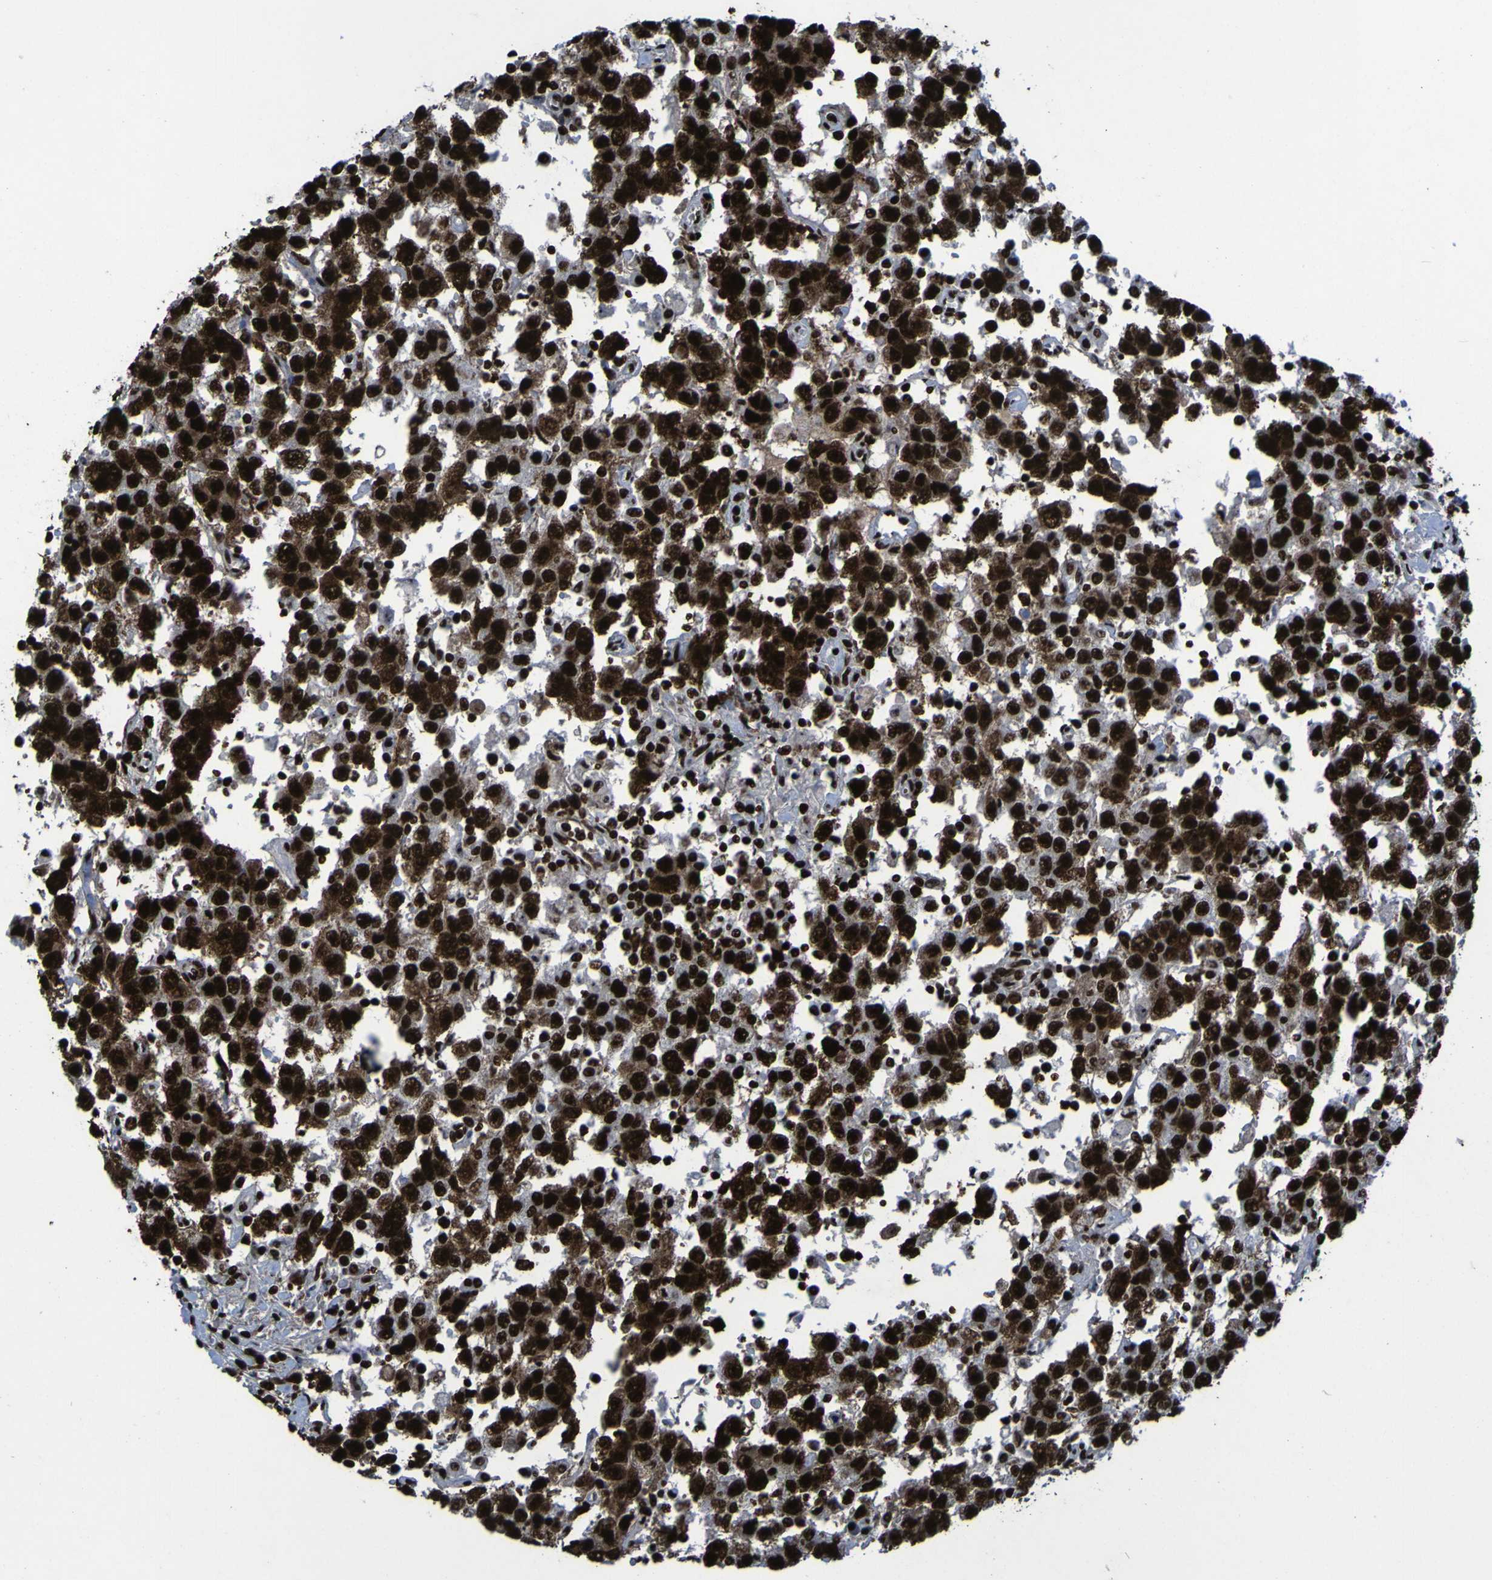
{"staining": {"intensity": "strong", "quantity": ">75%", "location": "cytoplasmic/membranous,nuclear"}, "tissue": "testis cancer", "cell_type": "Tumor cells", "image_type": "cancer", "snomed": [{"axis": "morphology", "description": "Seminoma, NOS"}, {"axis": "topography", "description": "Testis"}], "caption": "Immunohistochemistry of seminoma (testis) shows high levels of strong cytoplasmic/membranous and nuclear positivity in approximately >75% of tumor cells. Nuclei are stained in blue.", "gene": "NPM1", "patient": {"sex": "male", "age": 41}}